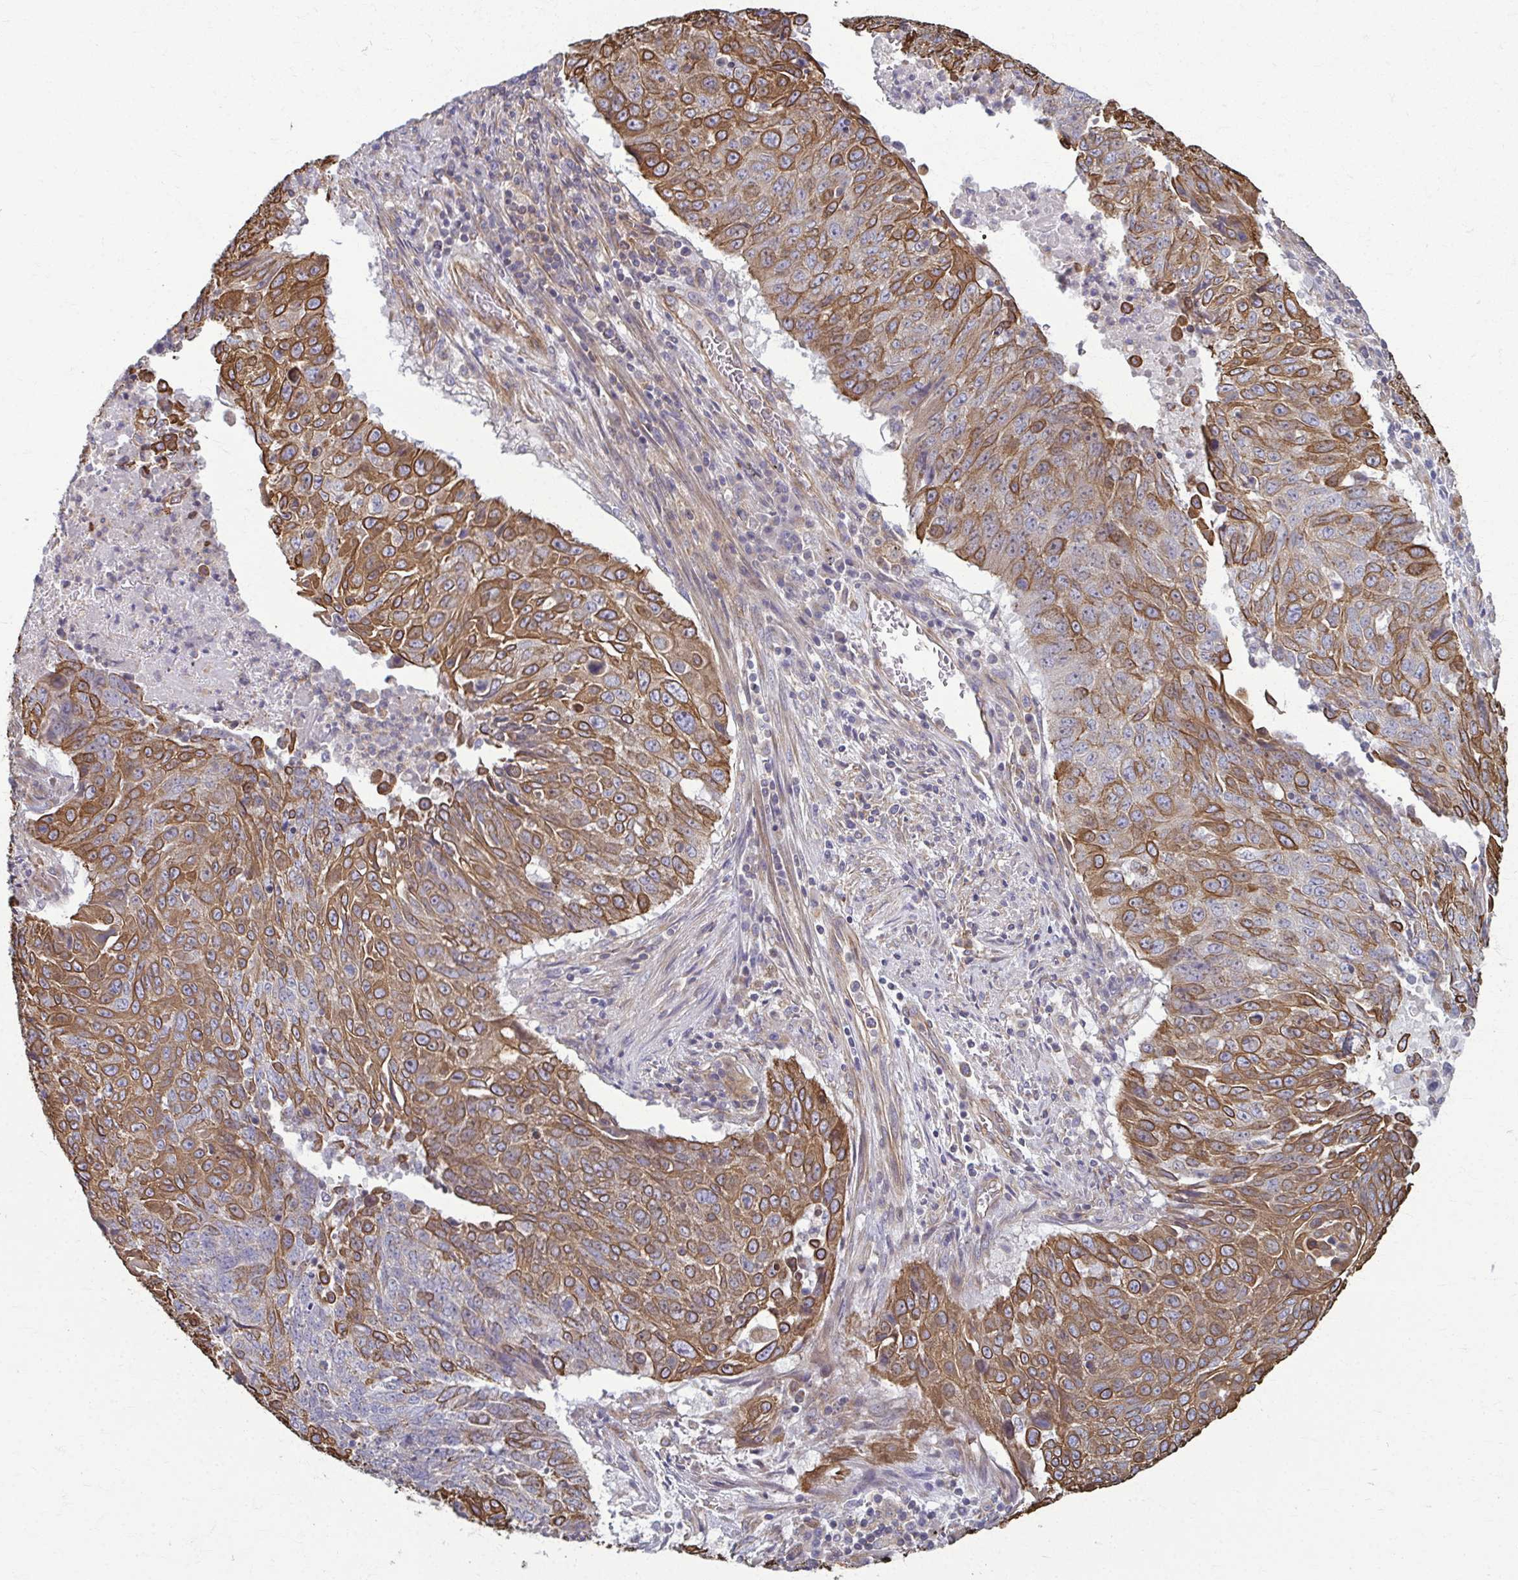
{"staining": {"intensity": "strong", "quantity": "25%-75%", "location": "cytoplasmic/membranous"}, "tissue": "lung cancer", "cell_type": "Tumor cells", "image_type": "cancer", "snomed": [{"axis": "morphology", "description": "Normal tissue, NOS"}, {"axis": "morphology", "description": "Squamous cell carcinoma, NOS"}, {"axis": "topography", "description": "Bronchus"}, {"axis": "topography", "description": "Lung"}], "caption": "Strong cytoplasmic/membranous positivity is identified in about 25%-75% of tumor cells in lung cancer. The protein of interest is shown in brown color, while the nuclei are stained blue.", "gene": "EID2B", "patient": {"sex": "male", "age": 64}}